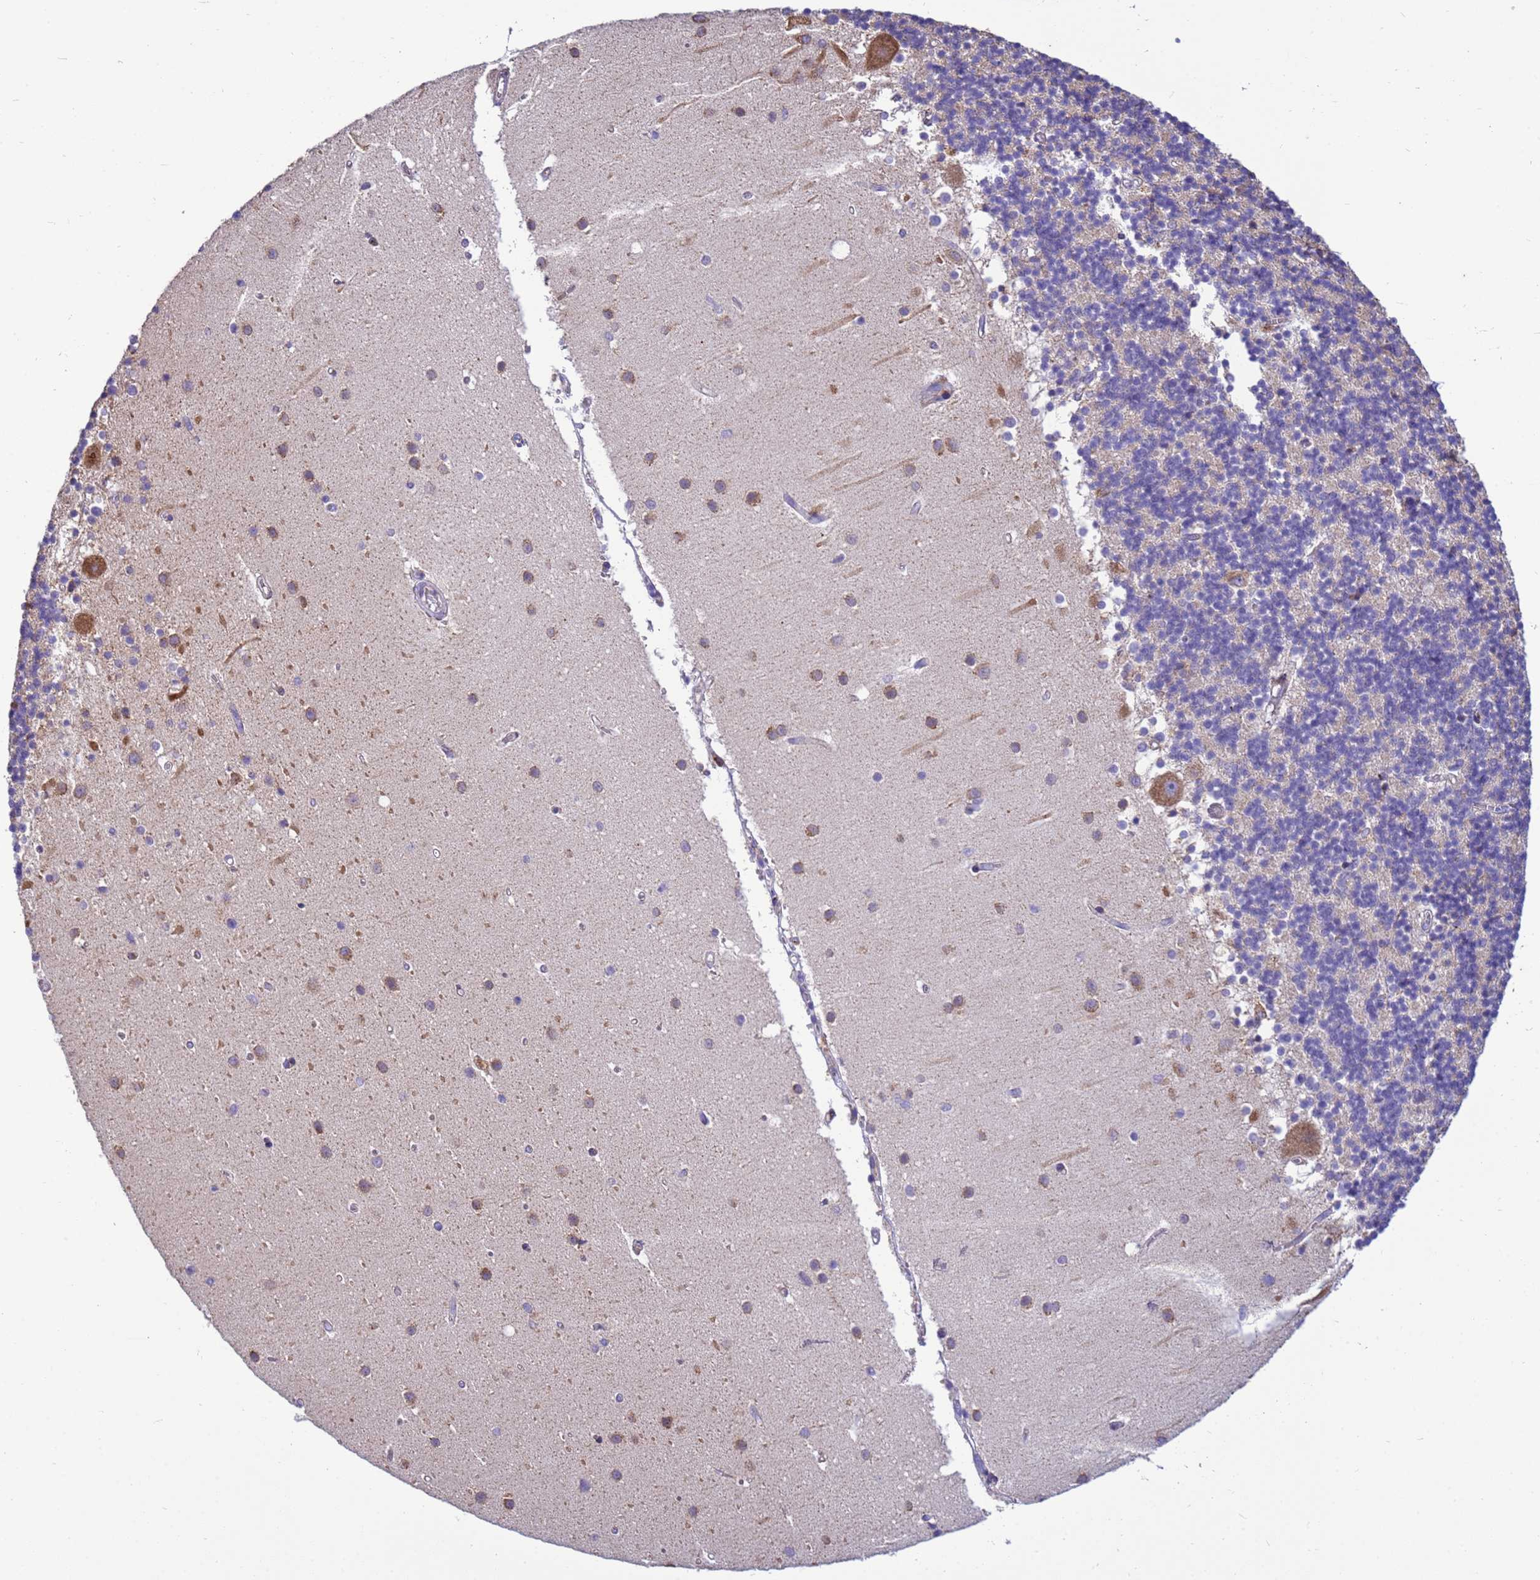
{"staining": {"intensity": "negative", "quantity": "none", "location": "none"}, "tissue": "cerebellum", "cell_type": "Cells in granular layer", "image_type": "normal", "snomed": [{"axis": "morphology", "description": "Normal tissue, NOS"}, {"axis": "topography", "description": "Cerebellum"}], "caption": "An immunohistochemistry (IHC) photomicrograph of benign cerebellum is shown. There is no staining in cells in granular layer of cerebellum.", "gene": "THAP5", "patient": {"sex": "male", "age": 54}}